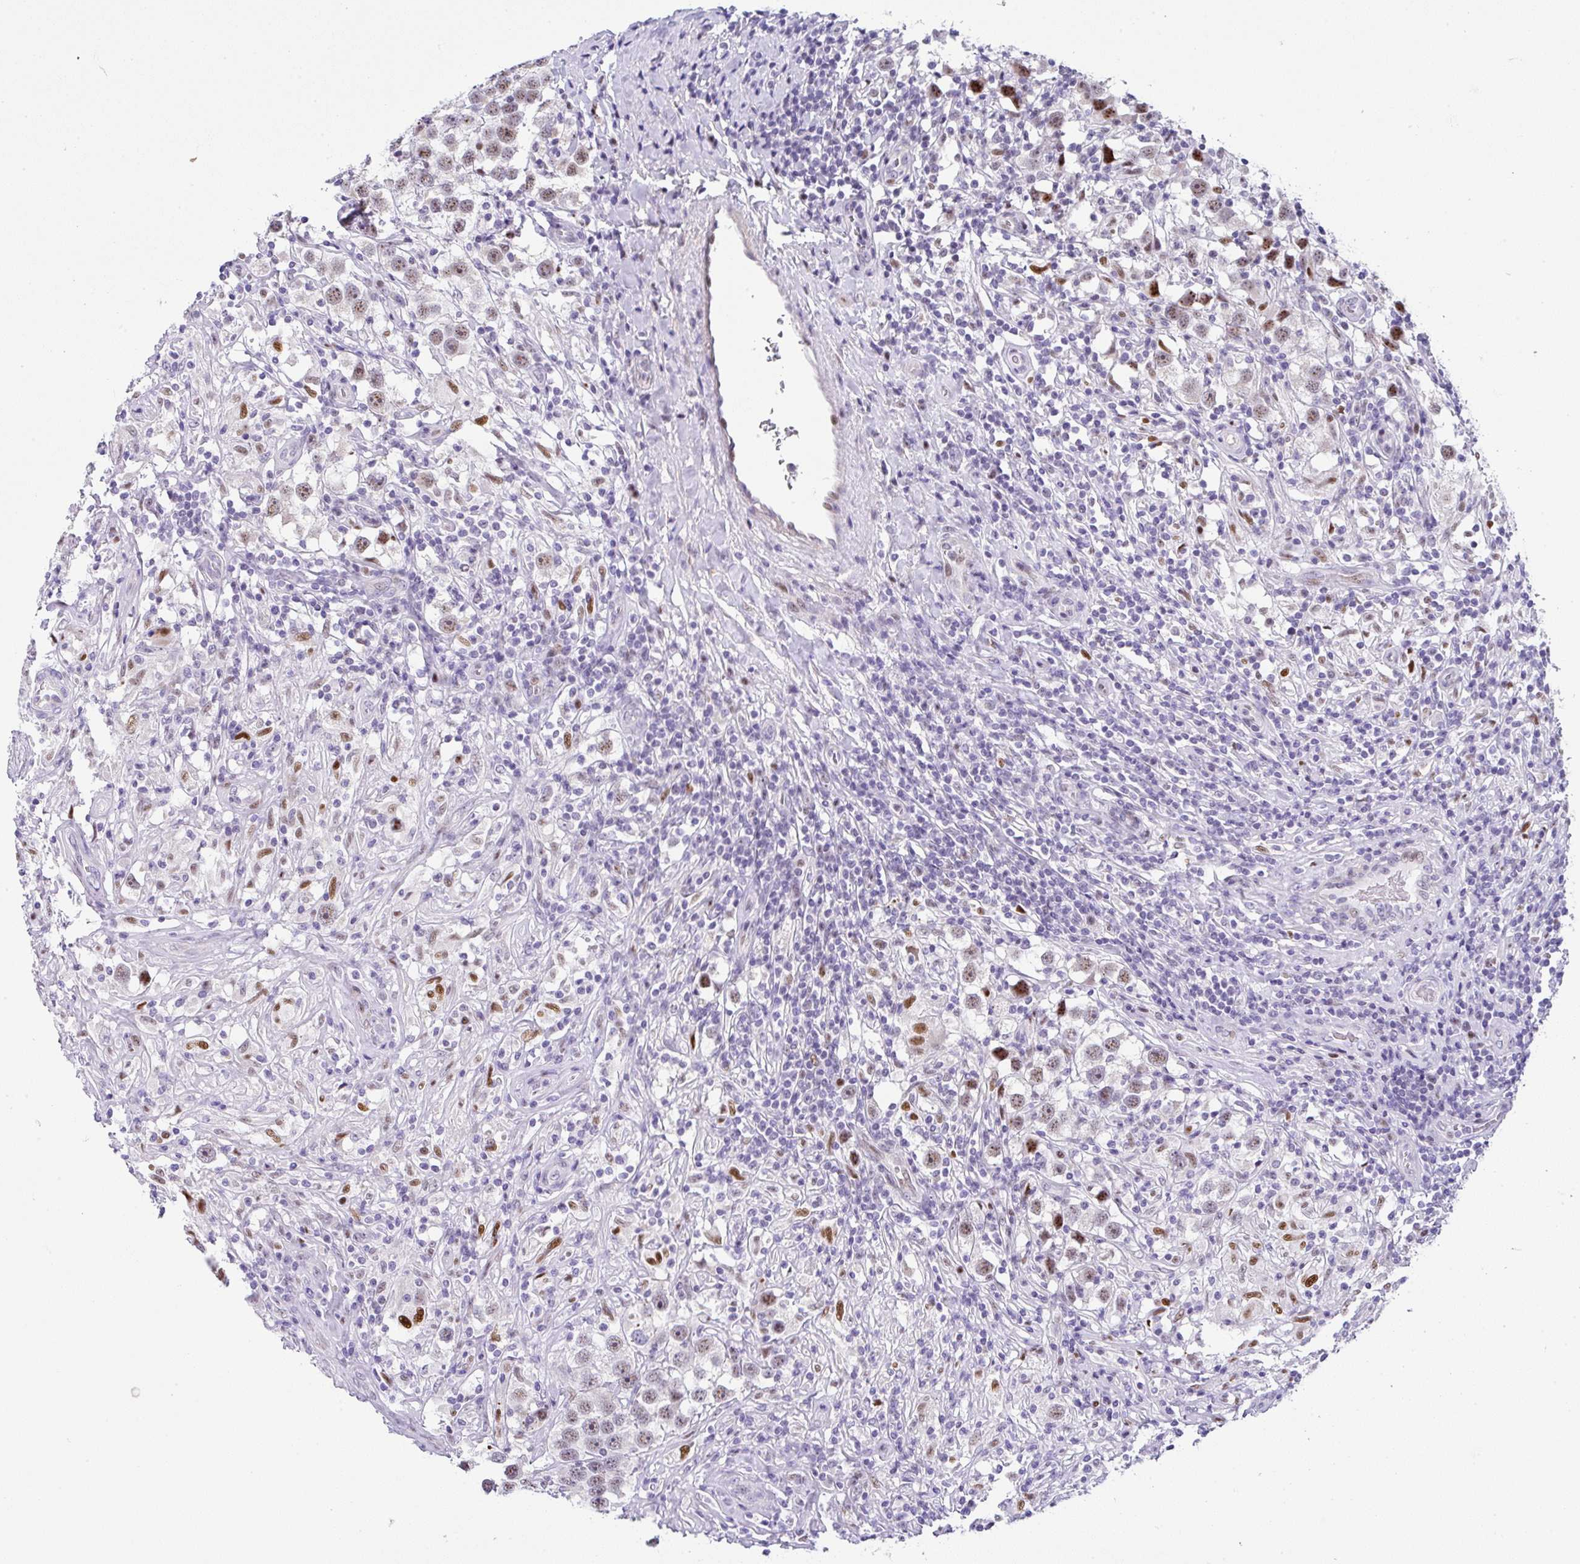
{"staining": {"intensity": "moderate", "quantity": ">75%", "location": "nuclear"}, "tissue": "testis cancer", "cell_type": "Tumor cells", "image_type": "cancer", "snomed": [{"axis": "morphology", "description": "Seminoma, NOS"}, {"axis": "topography", "description": "Testis"}], "caption": "This is a photomicrograph of immunohistochemistry (IHC) staining of seminoma (testis), which shows moderate positivity in the nuclear of tumor cells.", "gene": "NR1D2", "patient": {"sex": "male", "age": 49}}